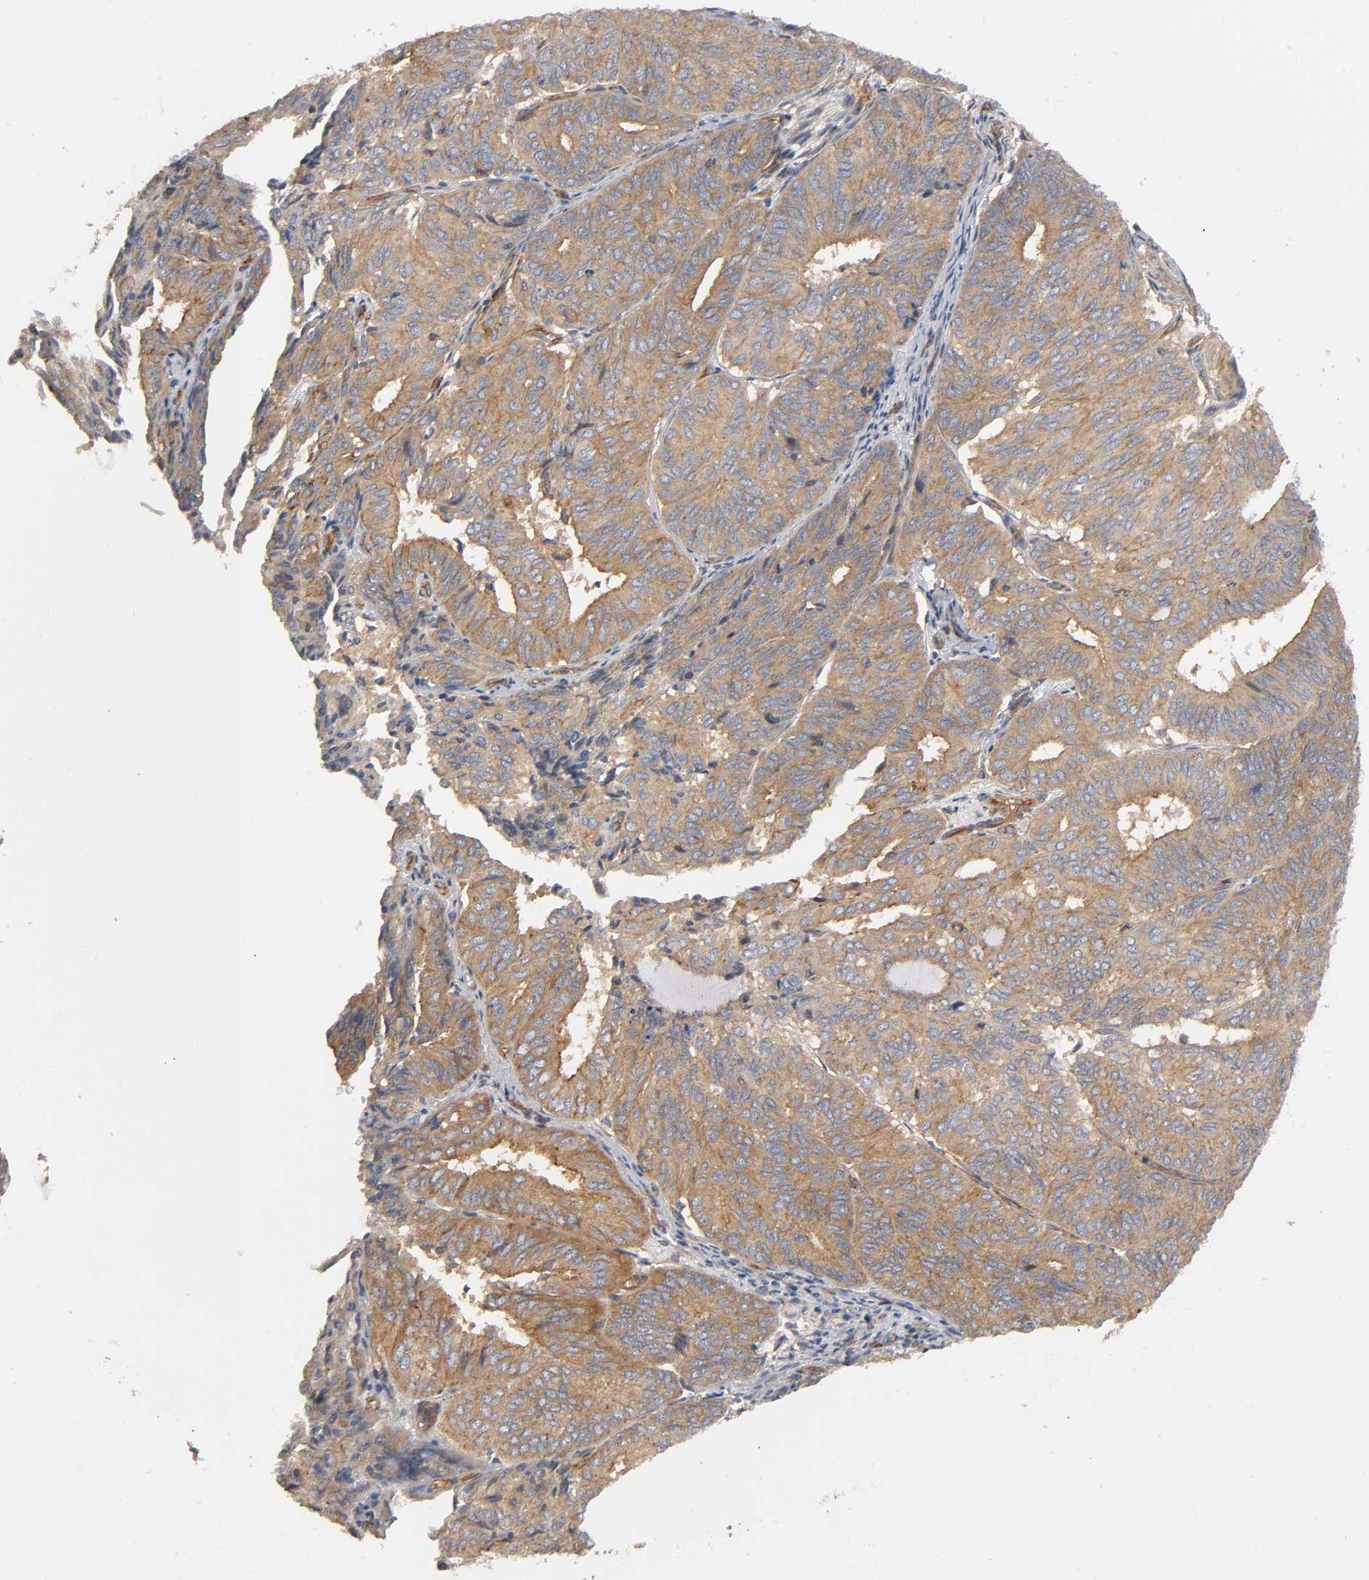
{"staining": {"intensity": "moderate", "quantity": ">75%", "location": "cytoplasmic/membranous"}, "tissue": "endometrial cancer", "cell_type": "Tumor cells", "image_type": "cancer", "snomed": [{"axis": "morphology", "description": "Adenocarcinoma, NOS"}, {"axis": "topography", "description": "Uterus"}], "caption": "Immunohistochemical staining of human adenocarcinoma (endometrial) shows moderate cytoplasmic/membranous protein positivity in approximately >75% of tumor cells.", "gene": "MARS1", "patient": {"sex": "female", "age": 60}}